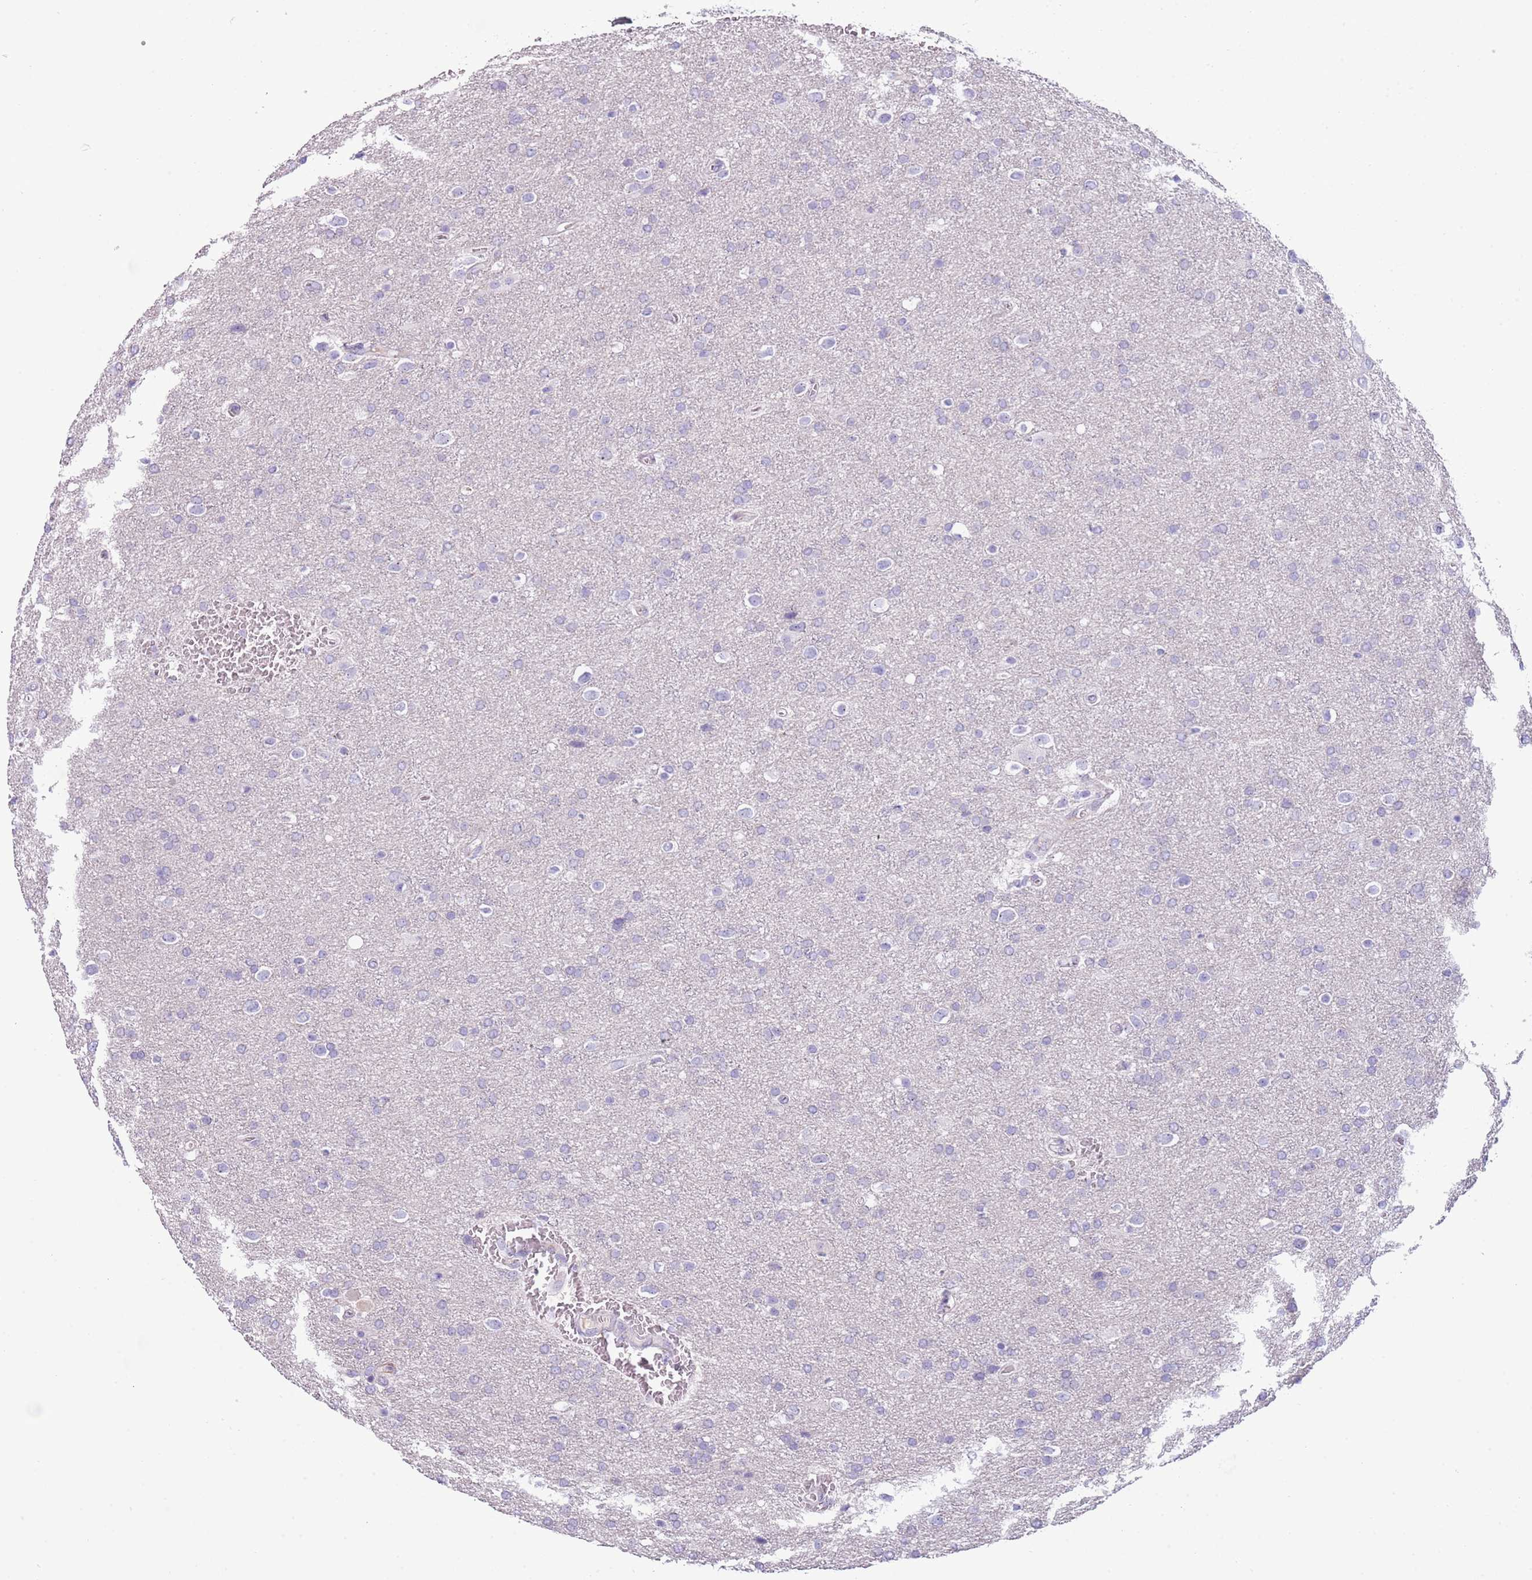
{"staining": {"intensity": "negative", "quantity": "none", "location": "none"}, "tissue": "glioma", "cell_type": "Tumor cells", "image_type": "cancer", "snomed": [{"axis": "morphology", "description": "Glioma, malignant, Low grade"}, {"axis": "topography", "description": "Brain"}], "caption": "An immunohistochemistry (IHC) image of malignant low-grade glioma is shown. There is no staining in tumor cells of malignant low-grade glioma.", "gene": "NBPF6", "patient": {"sex": "female", "age": 32}}